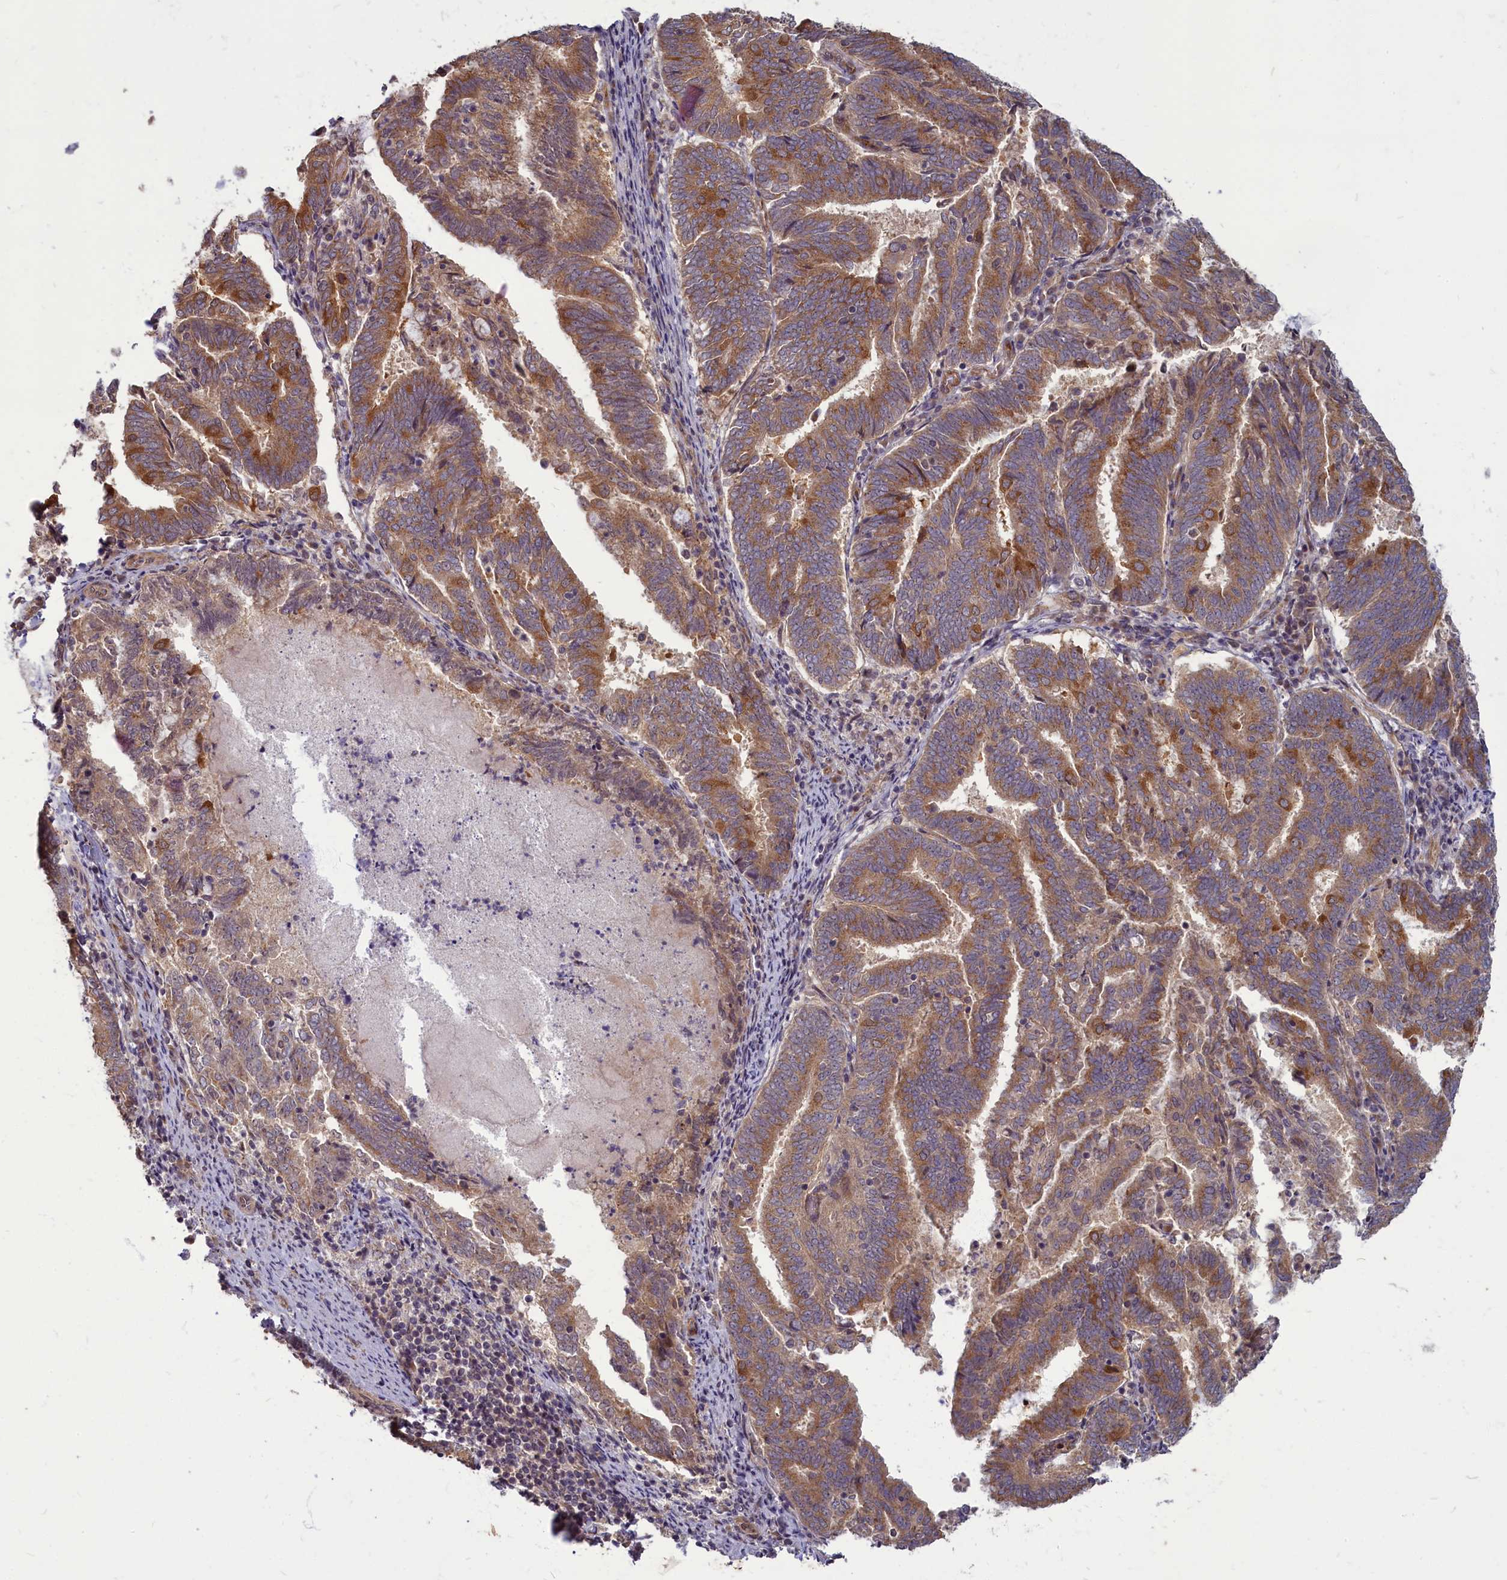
{"staining": {"intensity": "moderate", "quantity": ">75%", "location": "cytoplasmic/membranous"}, "tissue": "endometrial cancer", "cell_type": "Tumor cells", "image_type": "cancer", "snomed": [{"axis": "morphology", "description": "Adenocarcinoma, NOS"}, {"axis": "topography", "description": "Endometrium"}], "caption": "This photomicrograph displays immunohistochemistry staining of endometrial cancer, with medium moderate cytoplasmic/membranous staining in approximately >75% of tumor cells.", "gene": "MYCBP", "patient": {"sex": "female", "age": 80}}